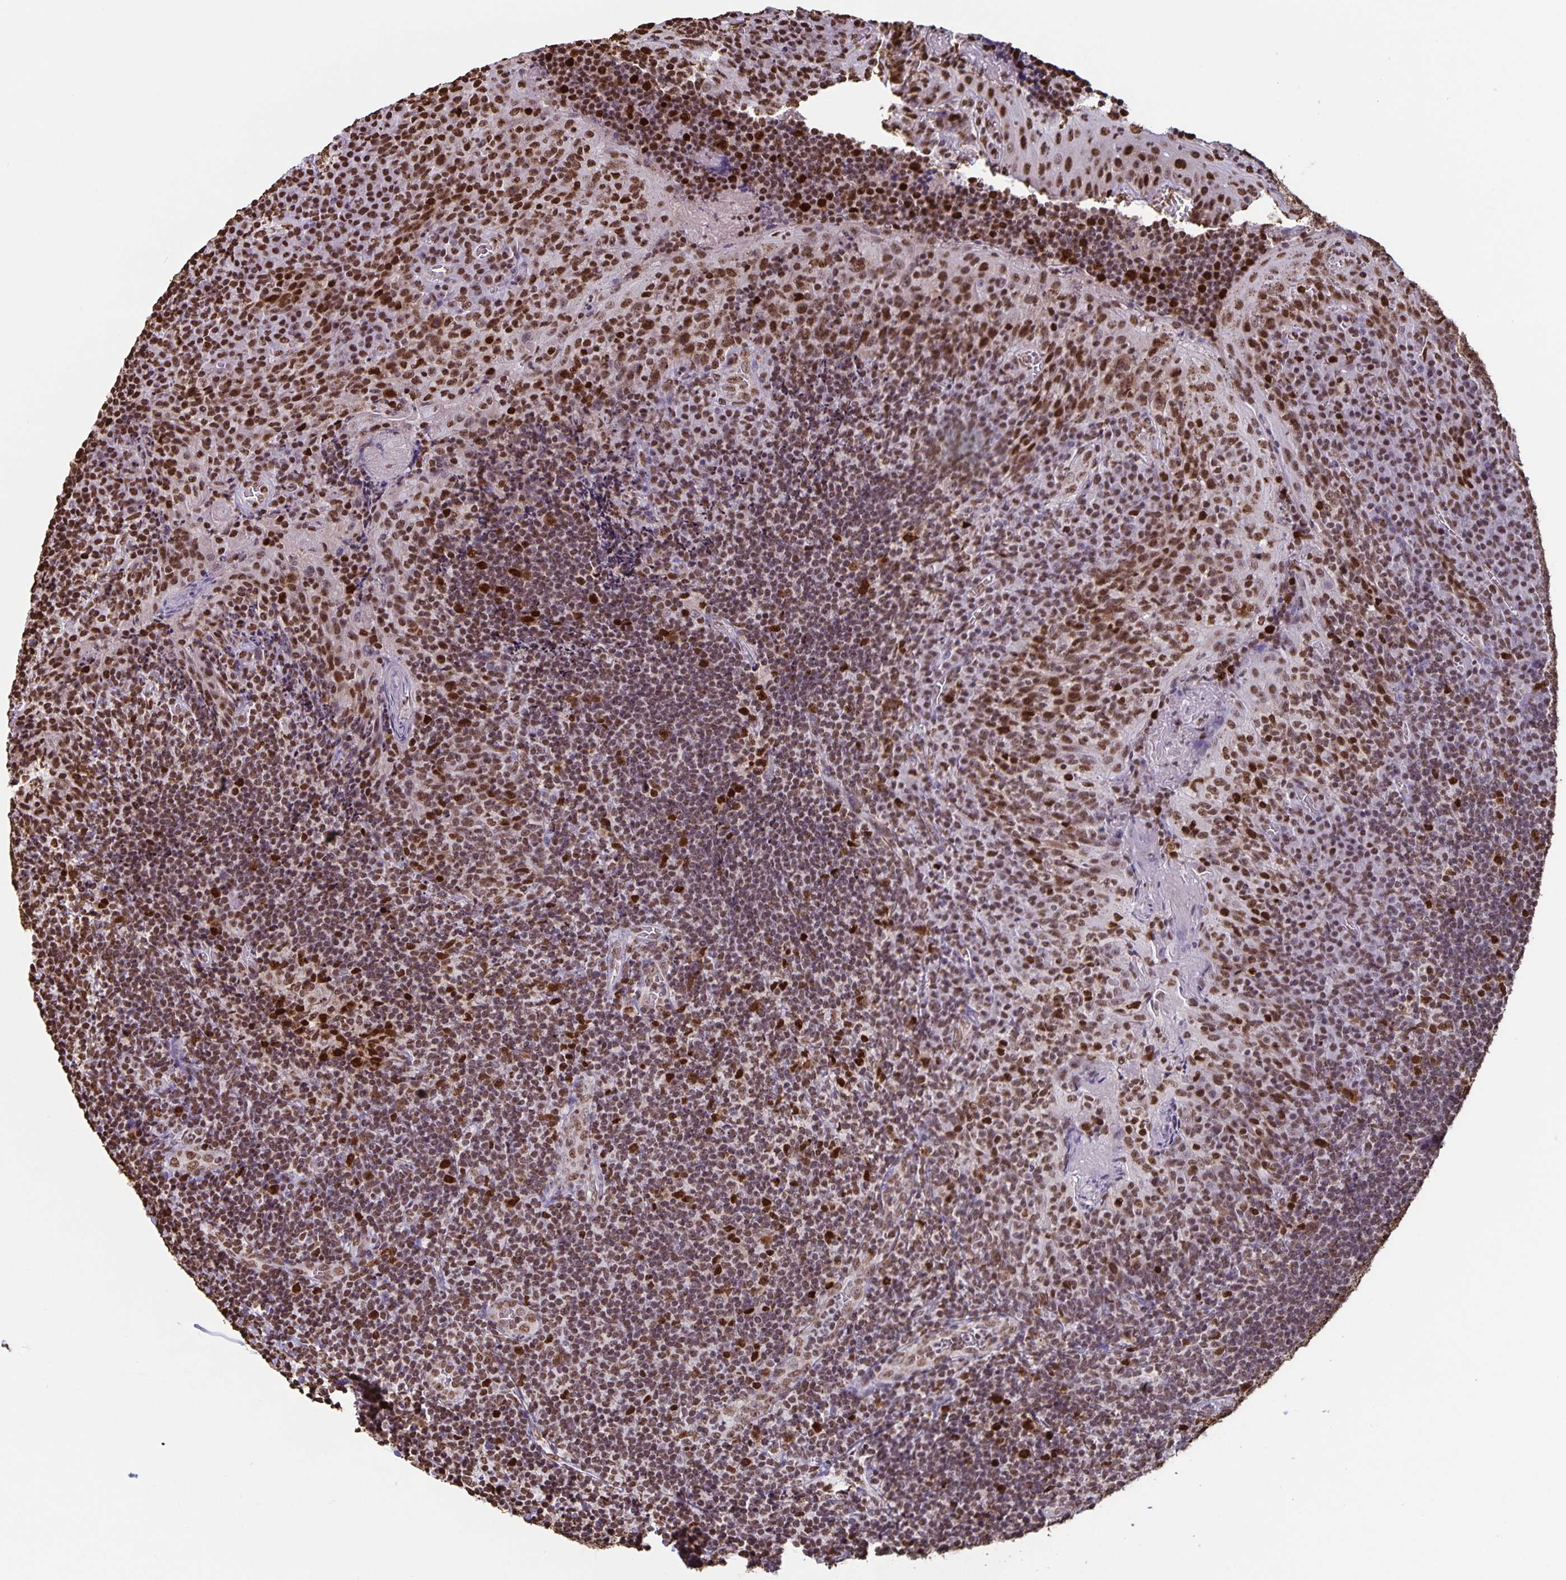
{"staining": {"intensity": "strong", "quantity": ">75%", "location": "nuclear"}, "tissue": "tonsil", "cell_type": "Germinal center cells", "image_type": "normal", "snomed": [{"axis": "morphology", "description": "Normal tissue, NOS"}, {"axis": "topography", "description": "Tonsil"}], "caption": "Benign tonsil shows strong nuclear expression in approximately >75% of germinal center cells, visualized by immunohistochemistry. (brown staining indicates protein expression, while blue staining denotes nuclei).", "gene": "DUT", "patient": {"sex": "male", "age": 17}}